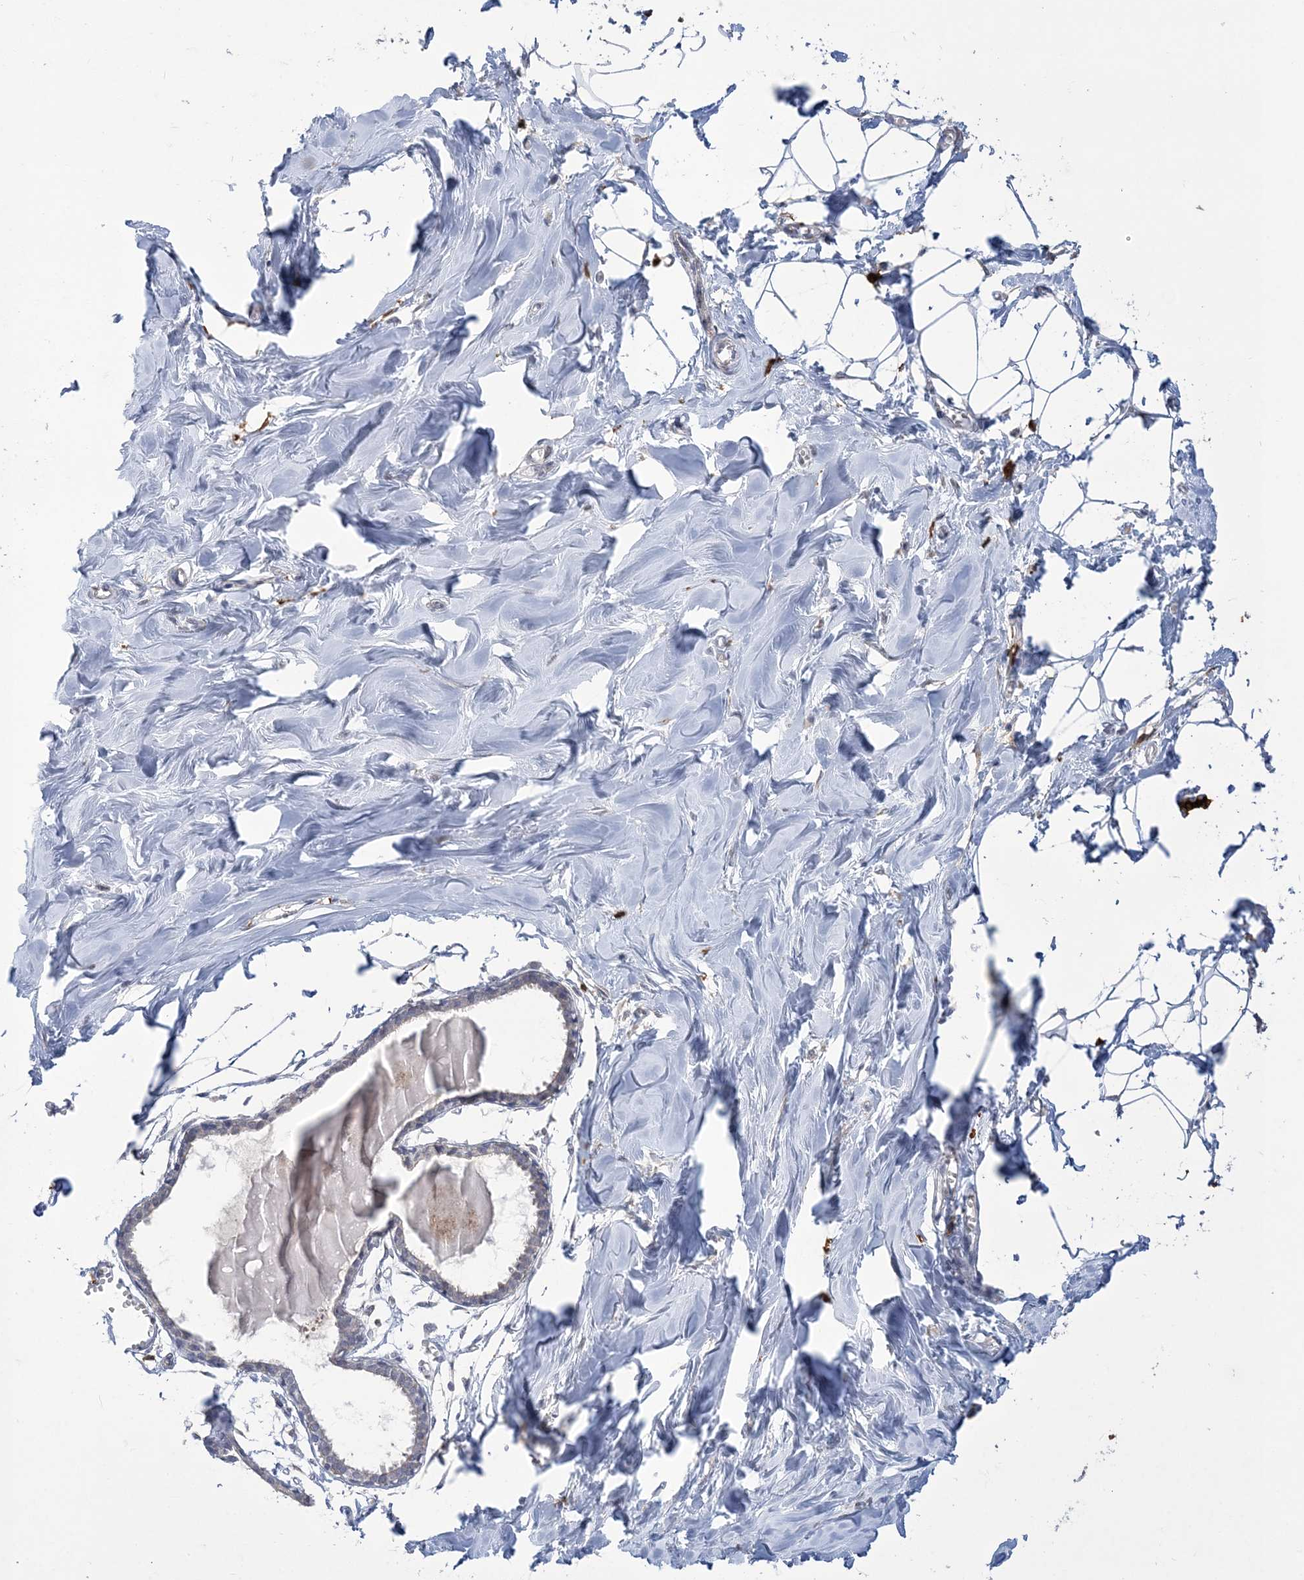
{"staining": {"intensity": "negative", "quantity": "none", "location": "none"}, "tissue": "breast", "cell_type": "Adipocytes", "image_type": "normal", "snomed": [{"axis": "morphology", "description": "Normal tissue, NOS"}, {"axis": "topography", "description": "Breast"}], "caption": "Immunohistochemical staining of benign breast demonstrates no significant positivity in adipocytes. (DAB immunohistochemistry (IHC) visualized using brightfield microscopy, high magnification).", "gene": "TSPEAR", "patient": {"sex": "female", "age": 27}}